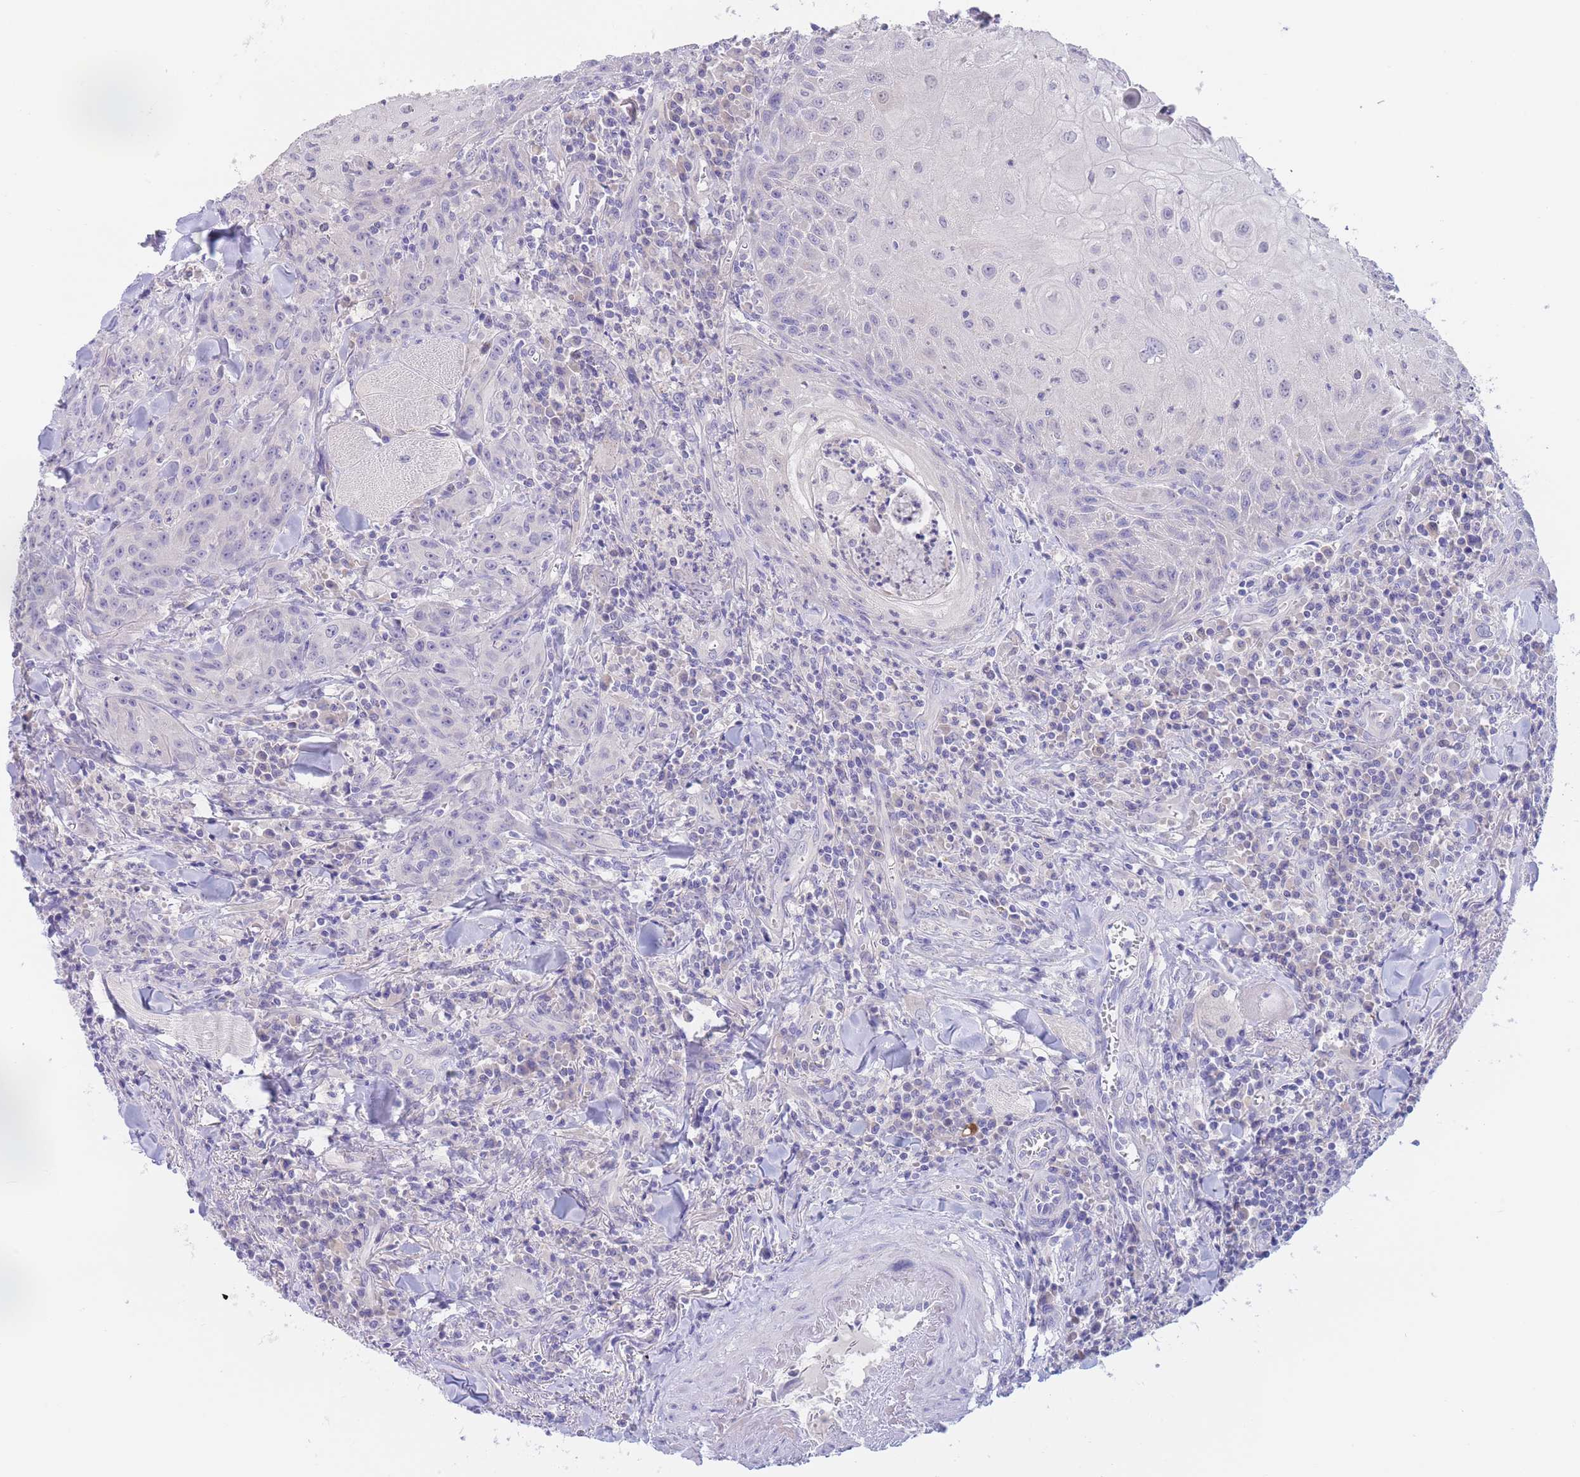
{"staining": {"intensity": "negative", "quantity": "none", "location": "none"}, "tissue": "head and neck cancer", "cell_type": "Tumor cells", "image_type": "cancer", "snomed": [{"axis": "morphology", "description": "Normal tissue, NOS"}, {"axis": "morphology", "description": "Squamous cell carcinoma, NOS"}, {"axis": "topography", "description": "Oral tissue"}, {"axis": "topography", "description": "Head-Neck"}], "caption": "Human head and neck cancer (squamous cell carcinoma) stained for a protein using immunohistochemistry shows no staining in tumor cells.", "gene": "PCDHB3", "patient": {"sex": "female", "age": 70}}